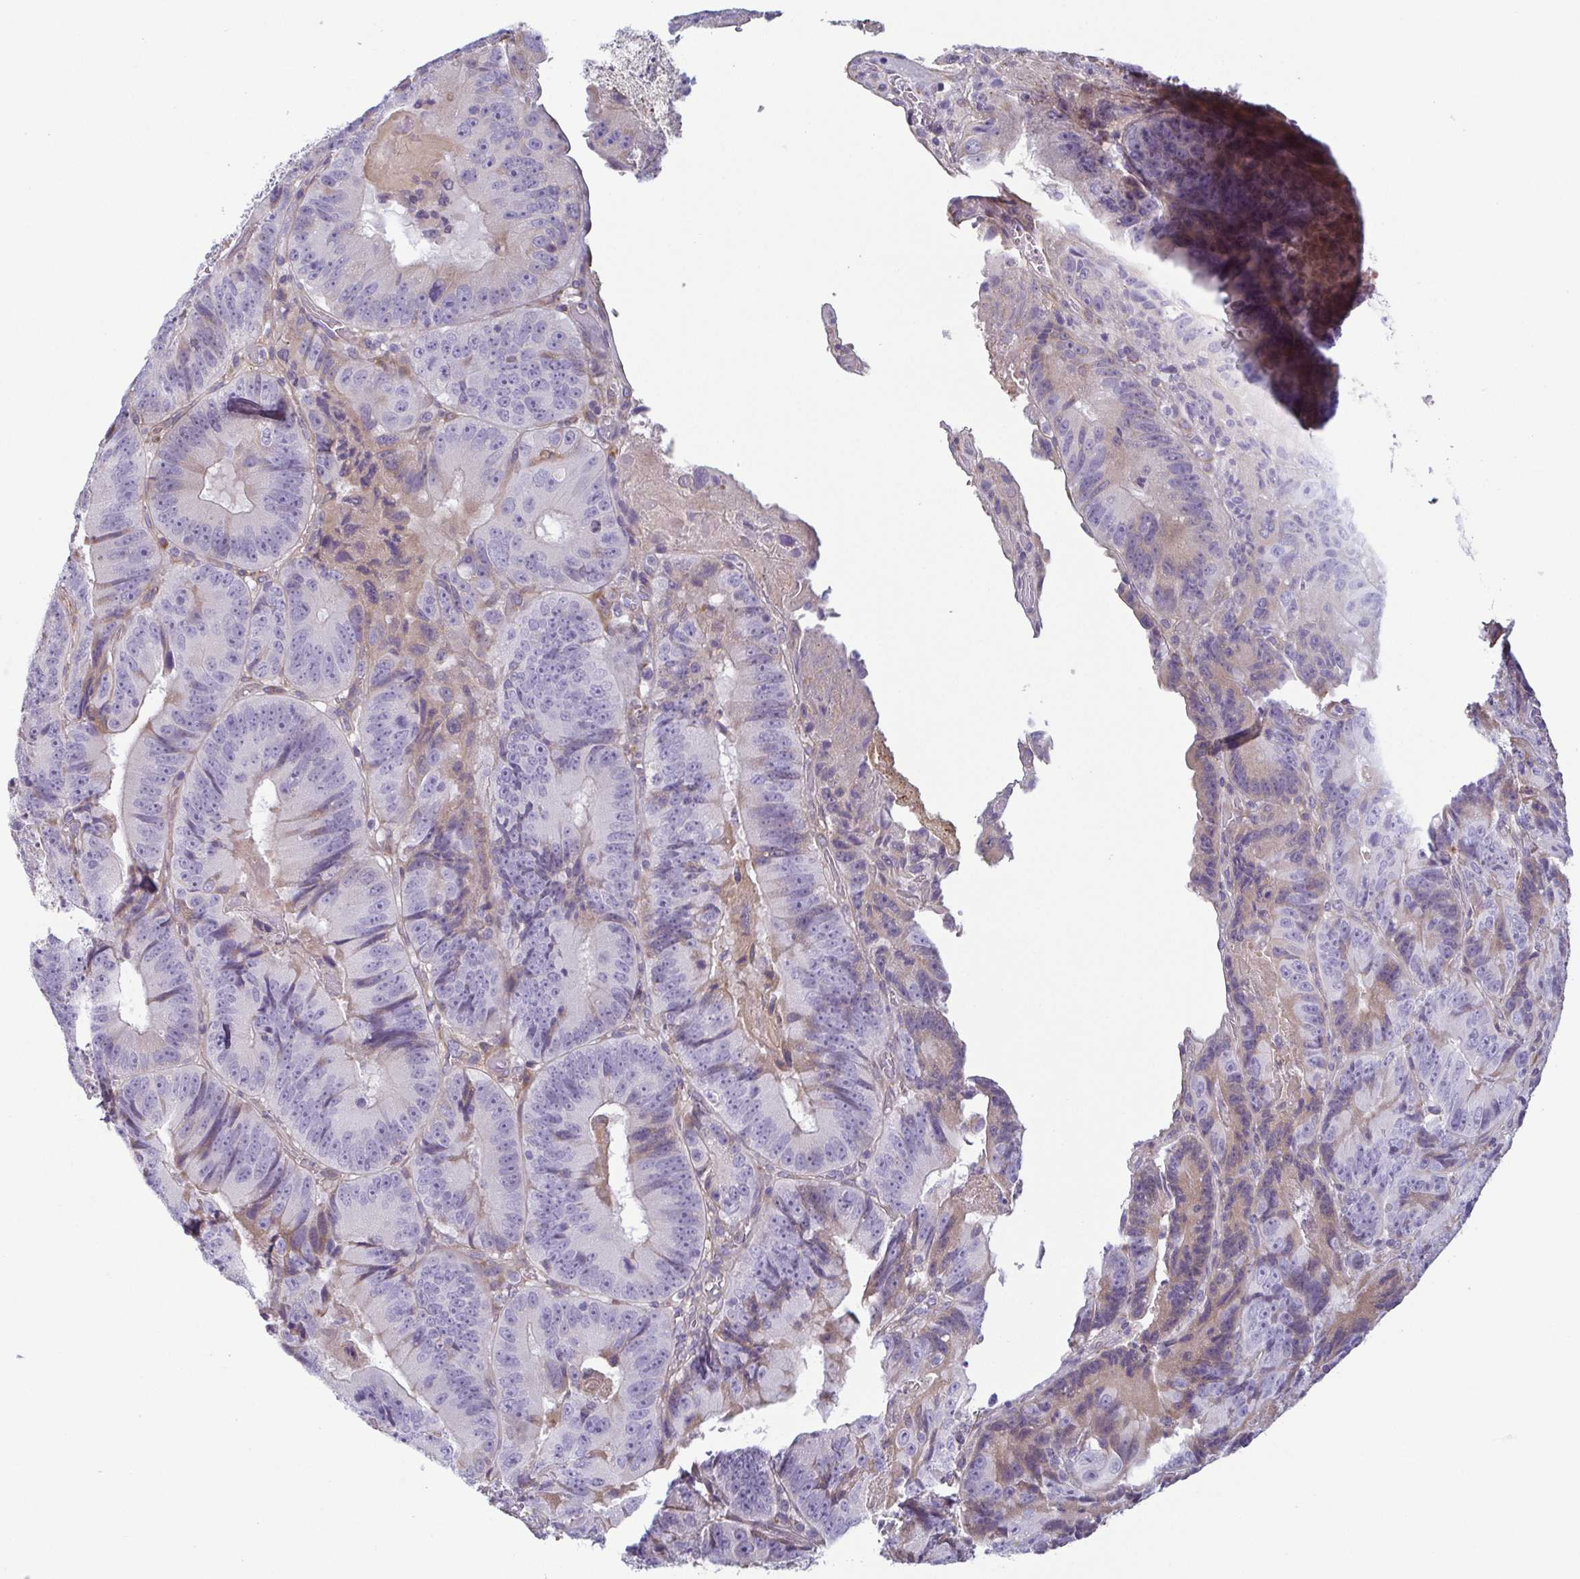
{"staining": {"intensity": "negative", "quantity": "none", "location": "none"}, "tissue": "colorectal cancer", "cell_type": "Tumor cells", "image_type": "cancer", "snomed": [{"axis": "morphology", "description": "Adenocarcinoma, NOS"}, {"axis": "topography", "description": "Colon"}], "caption": "The immunohistochemistry (IHC) image has no significant expression in tumor cells of colorectal adenocarcinoma tissue.", "gene": "ECM1", "patient": {"sex": "female", "age": 86}}